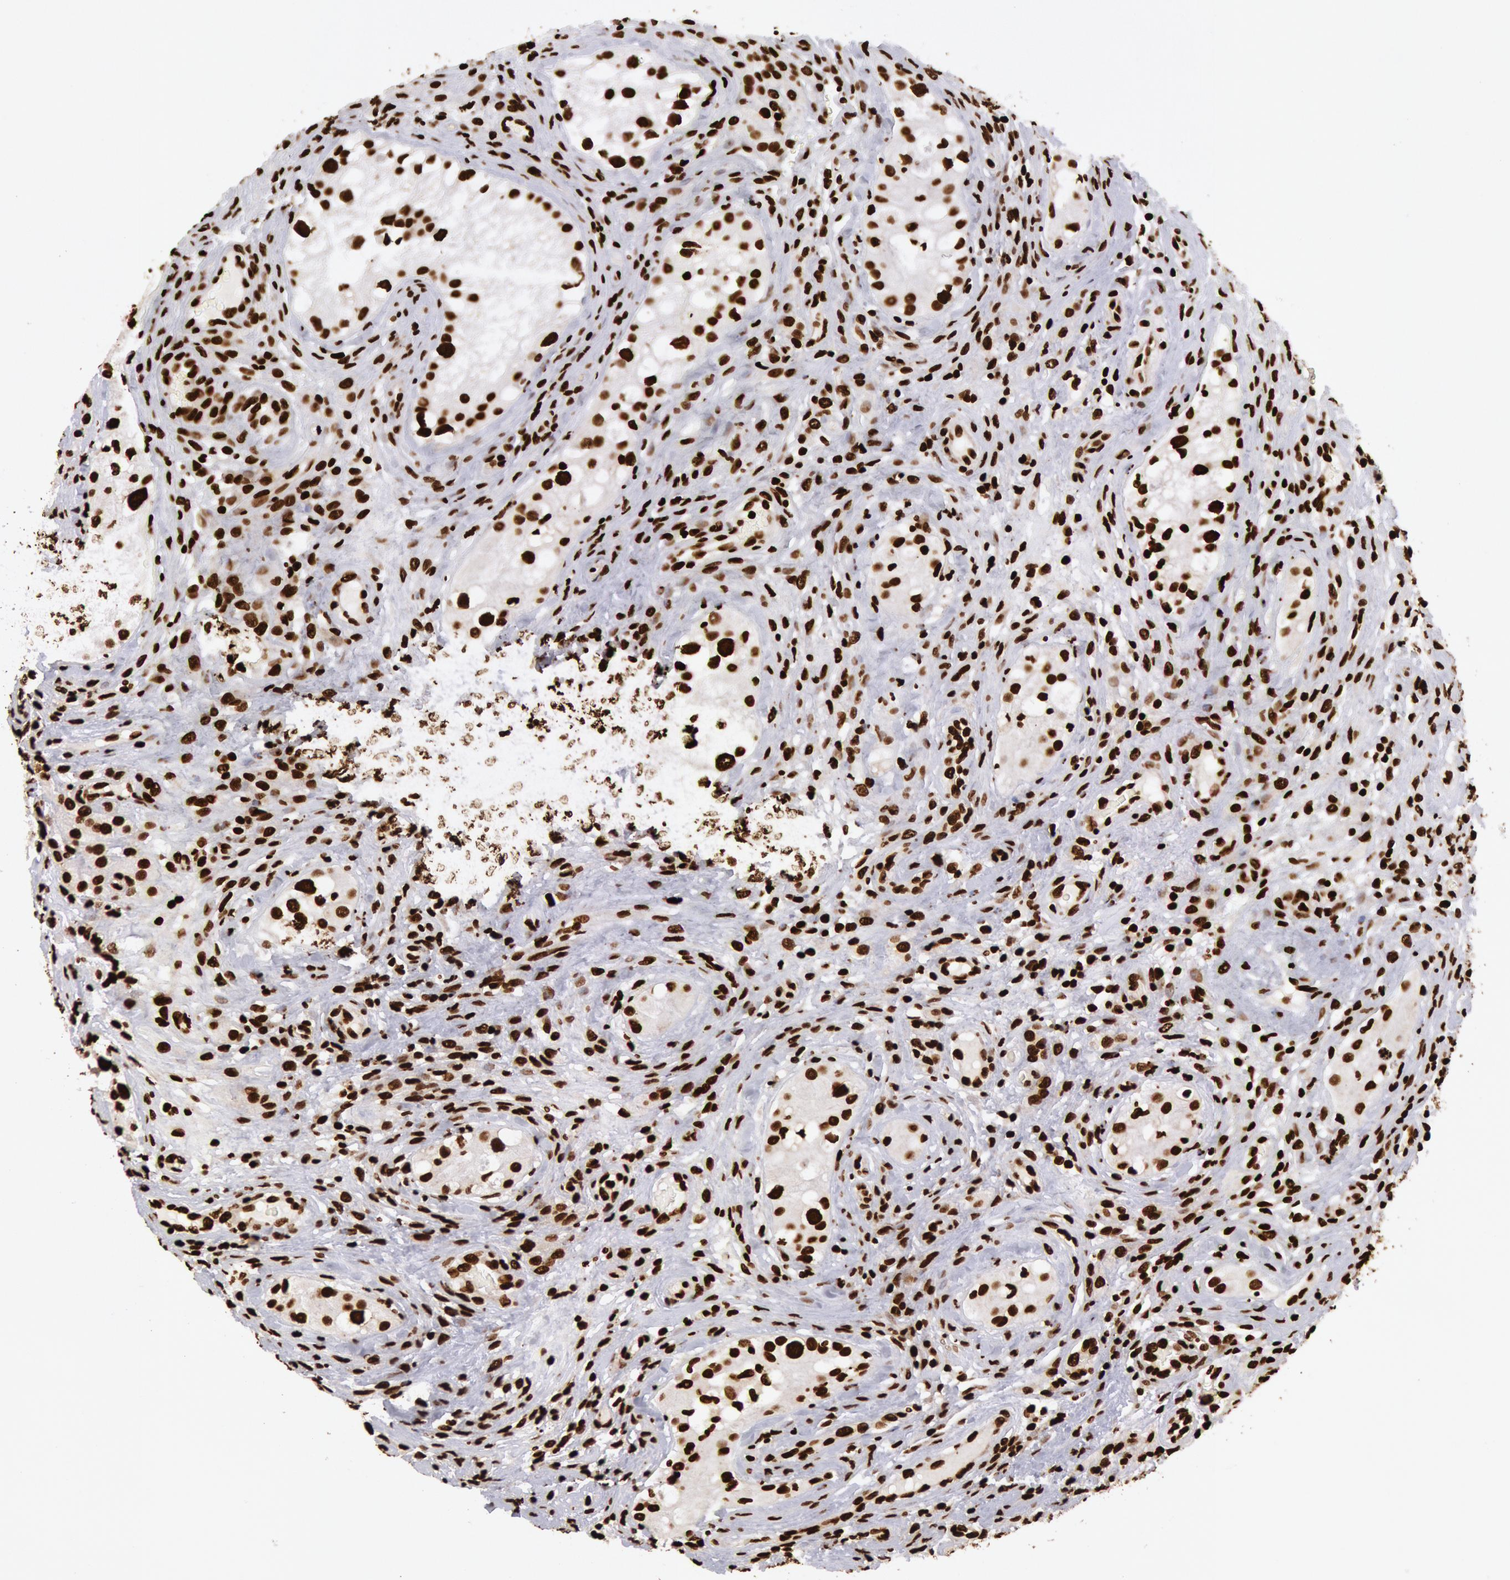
{"staining": {"intensity": "strong", "quantity": ">75%", "location": "nuclear"}, "tissue": "testis cancer", "cell_type": "Tumor cells", "image_type": "cancer", "snomed": [{"axis": "morphology", "description": "Carcinoma, Embryonal, NOS"}, {"axis": "topography", "description": "Testis"}], "caption": "A high amount of strong nuclear staining is identified in about >75% of tumor cells in embryonal carcinoma (testis) tissue.", "gene": "H3-4", "patient": {"sex": "male", "age": 31}}